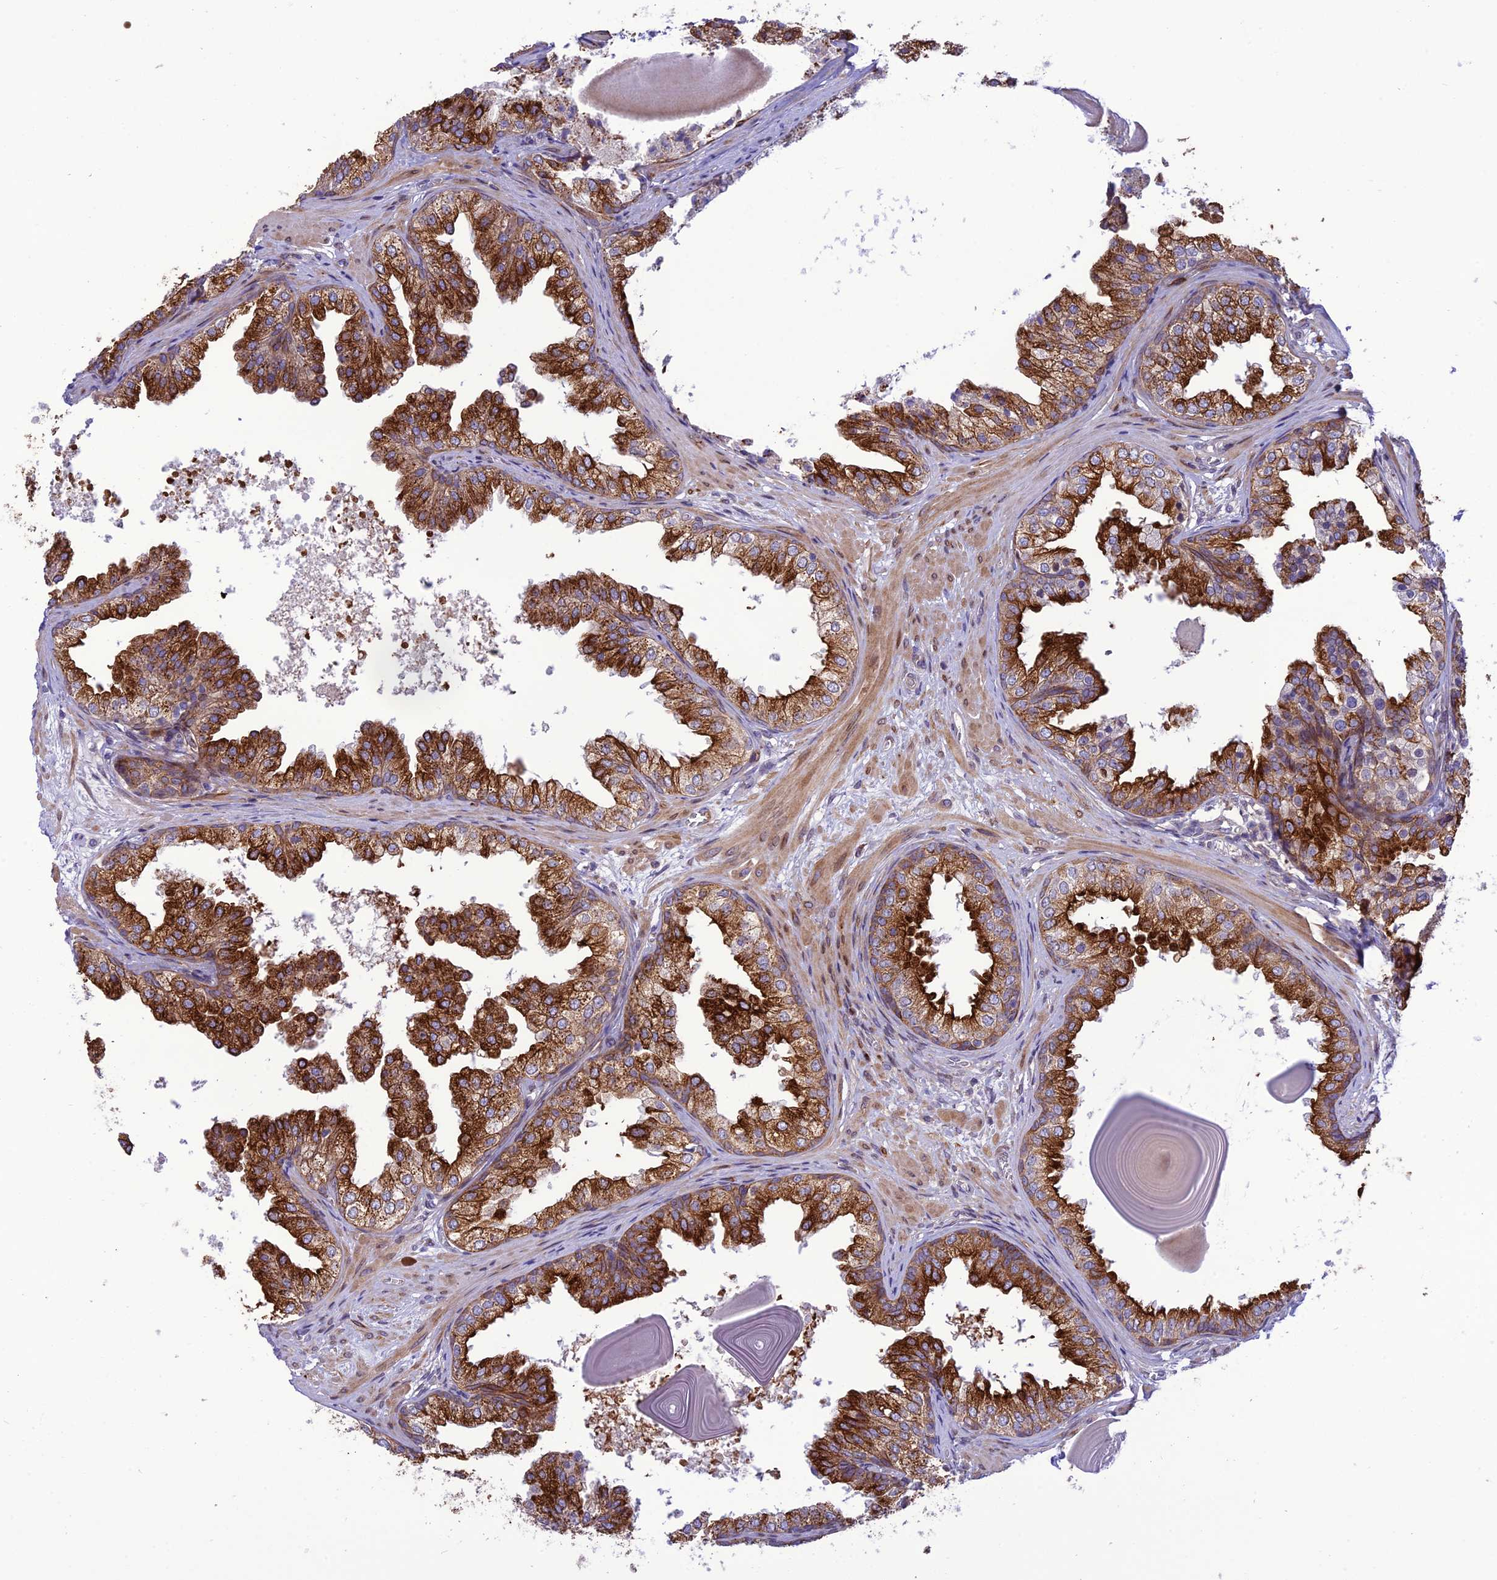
{"staining": {"intensity": "strong", "quantity": ">75%", "location": "cytoplasmic/membranous"}, "tissue": "prostate", "cell_type": "Glandular cells", "image_type": "normal", "snomed": [{"axis": "morphology", "description": "Normal tissue, NOS"}, {"axis": "topography", "description": "Prostate"}], "caption": "A high-resolution histopathology image shows immunohistochemistry staining of unremarkable prostate, which shows strong cytoplasmic/membranous staining in approximately >75% of glandular cells.", "gene": "JMY", "patient": {"sex": "male", "age": 48}}